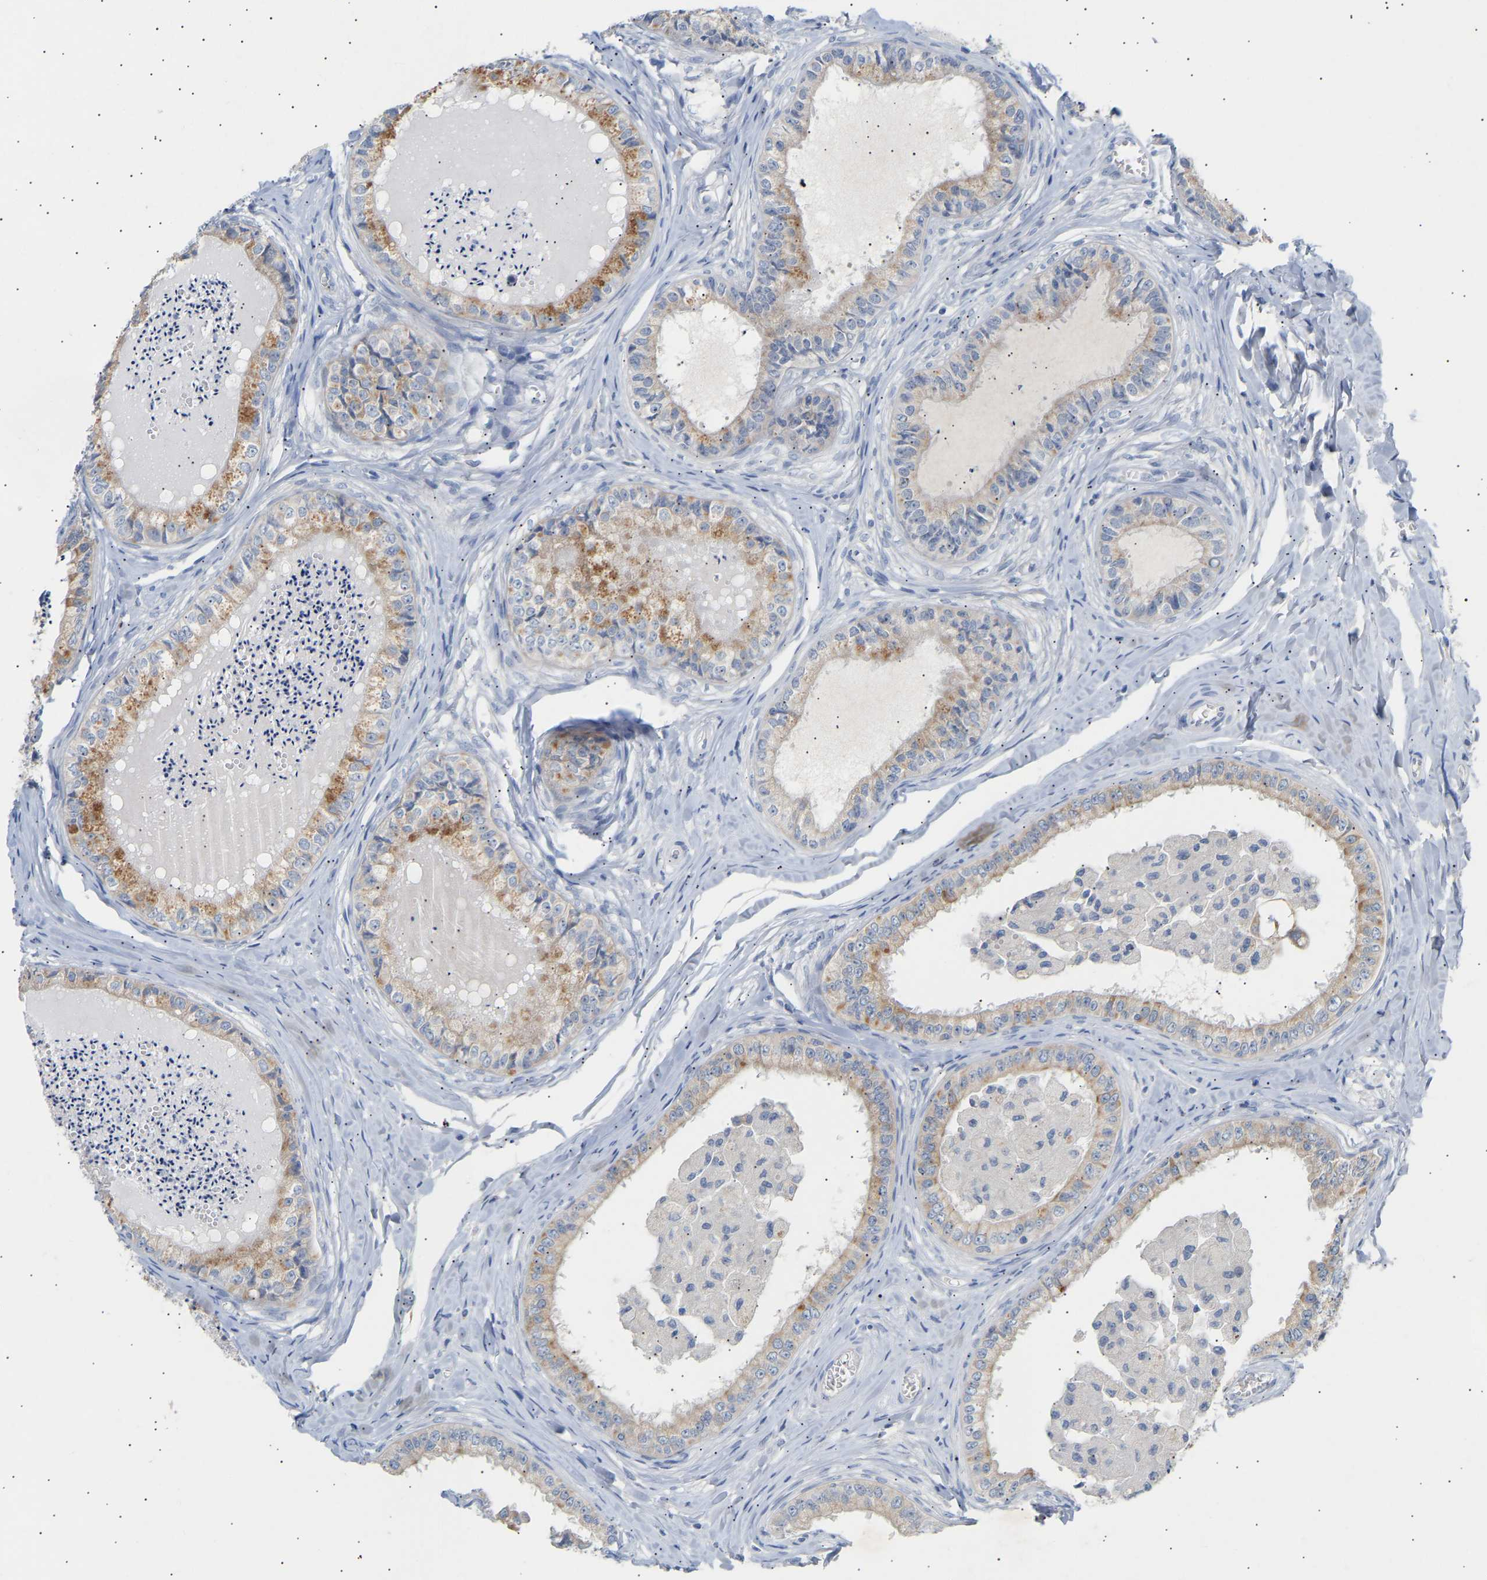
{"staining": {"intensity": "moderate", "quantity": ">75%", "location": "cytoplasmic/membranous"}, "tissue": "epididymis", "cell_type": "Glandular cells", "image_type": "normal", "snomed": [{"axis": "morphology", "description": "Normal tissue, NOS"}, {"axis": "topography", "description": "Epididymis"}], "caption": "About >75% of glandular cells in normal epididymis display moderate cytoplasmic/membranous protein staining as visualized by brown immunohistochemical staining.", "gene": "PEX1", "patient": {"sex": "male", "age": 31}}